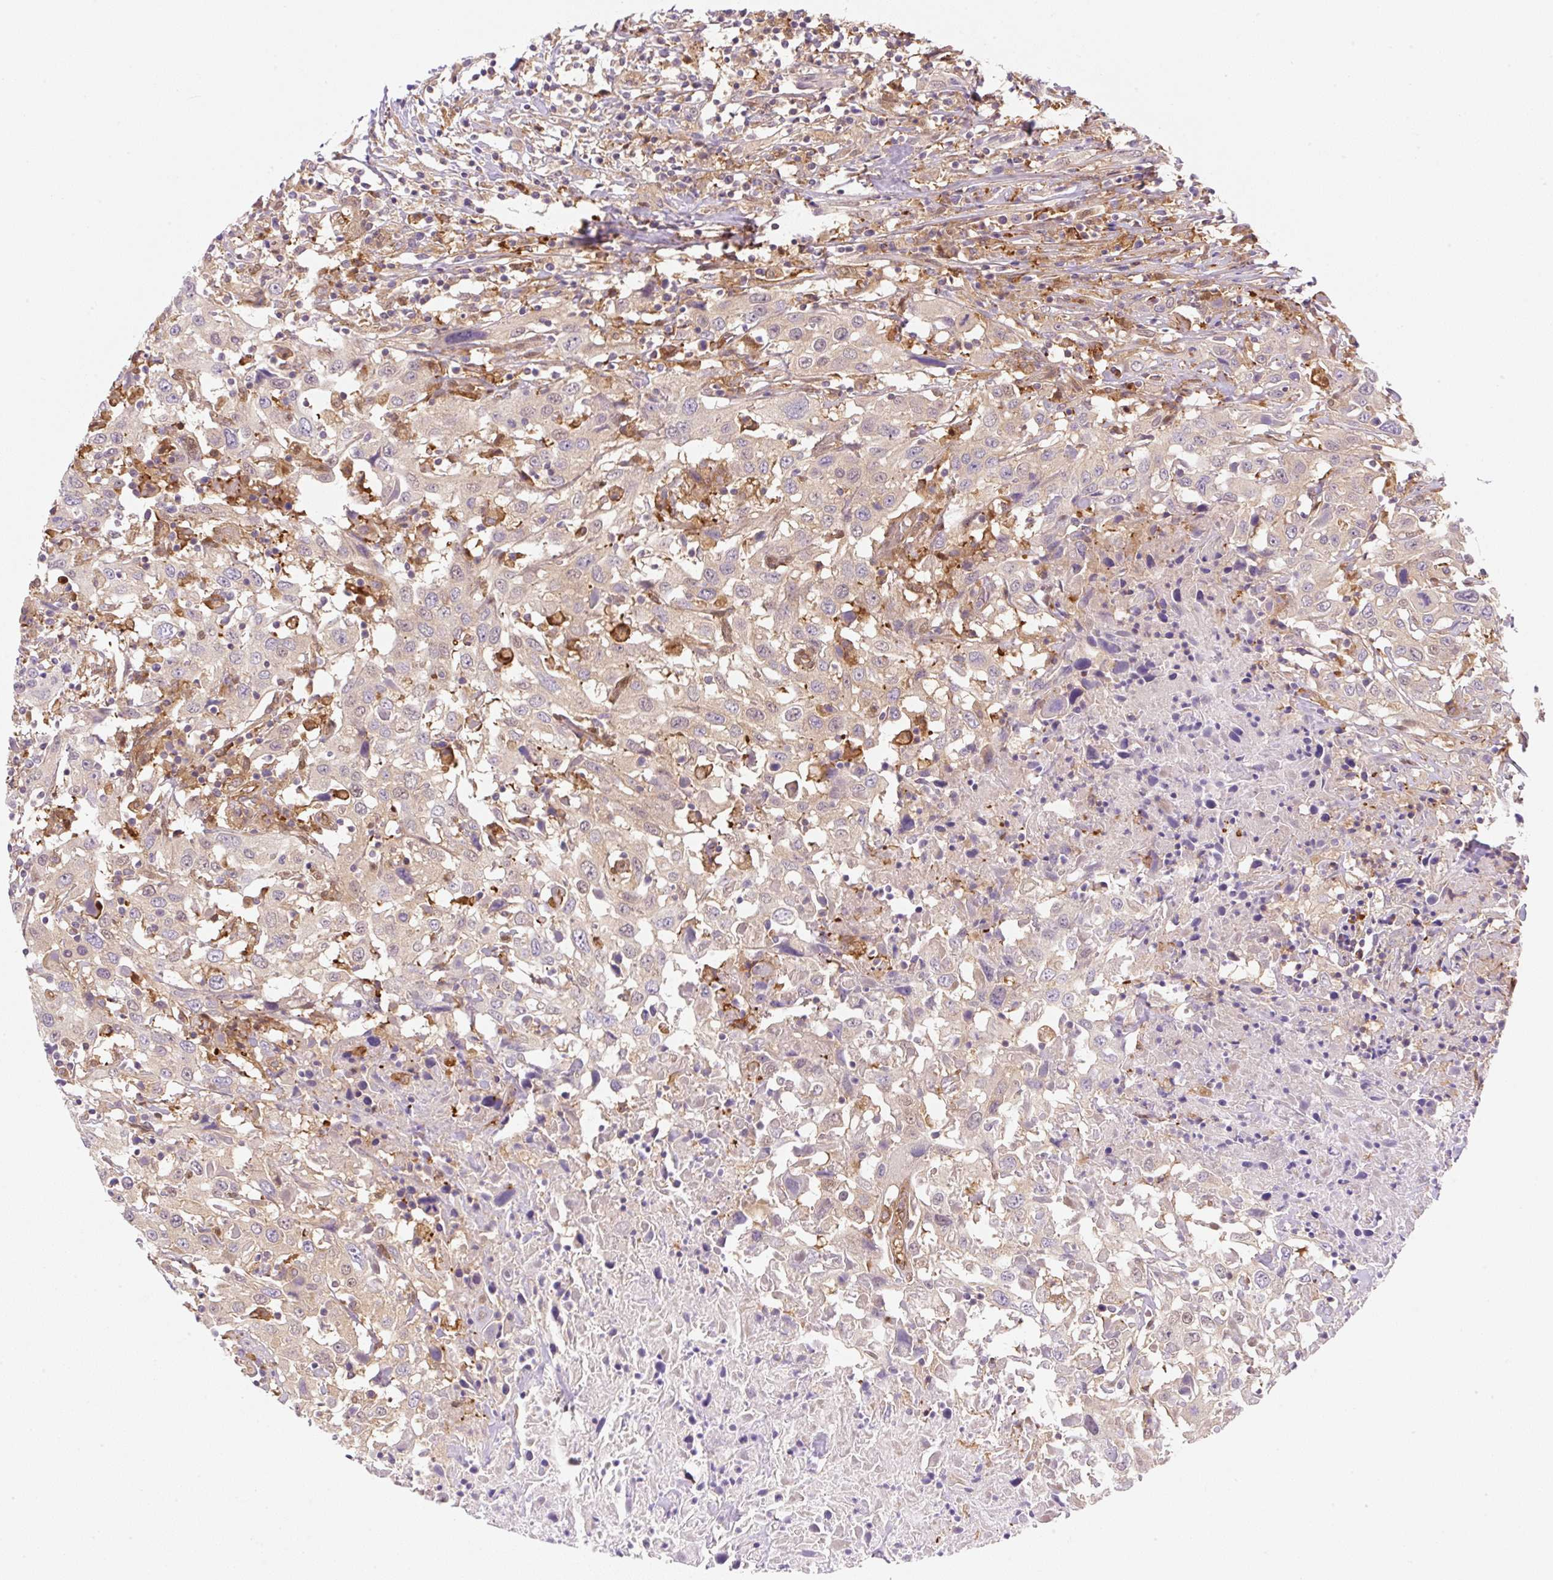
{"staining": {"intensity": "negative", "quantity": "none", "location": "none"}, "tissue": "urothelial cancer", "cell_type": "Tumor cells", "image_type": "cancer", "snomed": [{"axis": "morphology", "description": "Urothelial carcinoma, High grade"}, {"axis": "topography", "description": "Urinary bladder"}], "caption": "Micrograph shows no protein positivity in tumor cells of urothelial cancer tissue.", "gene": "OMA1", "patient": {"sex": "male", "age": 61}}